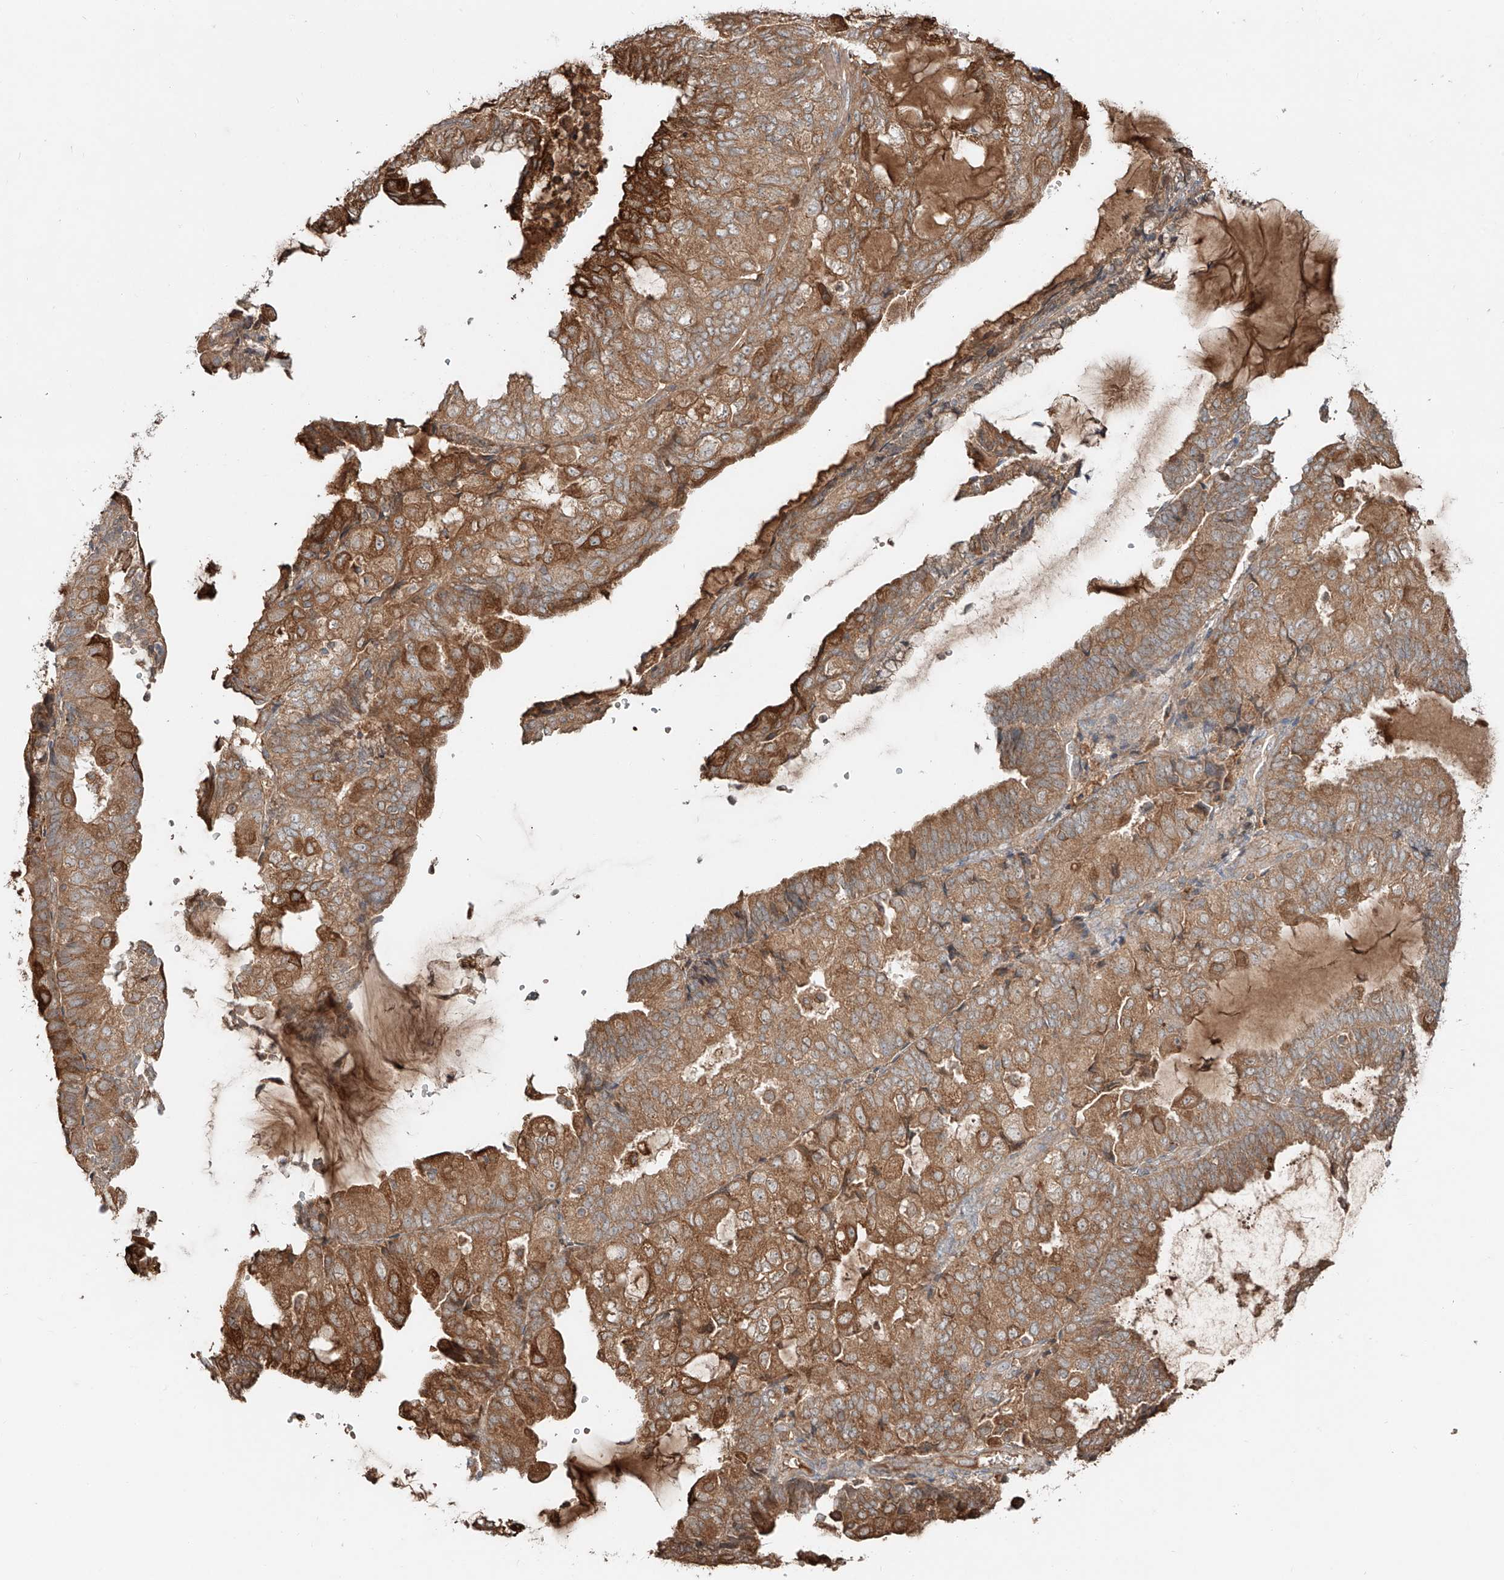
{"staining": {"intensity": "moderate", "quantity": ">75%", "location": "cytoplasmic/membranous"}, "tissue": "endometrial cancer", "cell_type": "Tumor cells", "image_type": "cancer", "snomed": [{"axis": "morphology", "description": "Adenocarcinoma, NOS"}, {"axis": "topography", "description": "Endometrium"}], "caption": "An IHC image of tumor tissue is shown. Protein staining in brown labels moderate cytoplasmic/membranous positivity in endometrial cancer within tumor cells.", "gene": "ERO1A", "patient": {"sex": "female", "age": 81}}